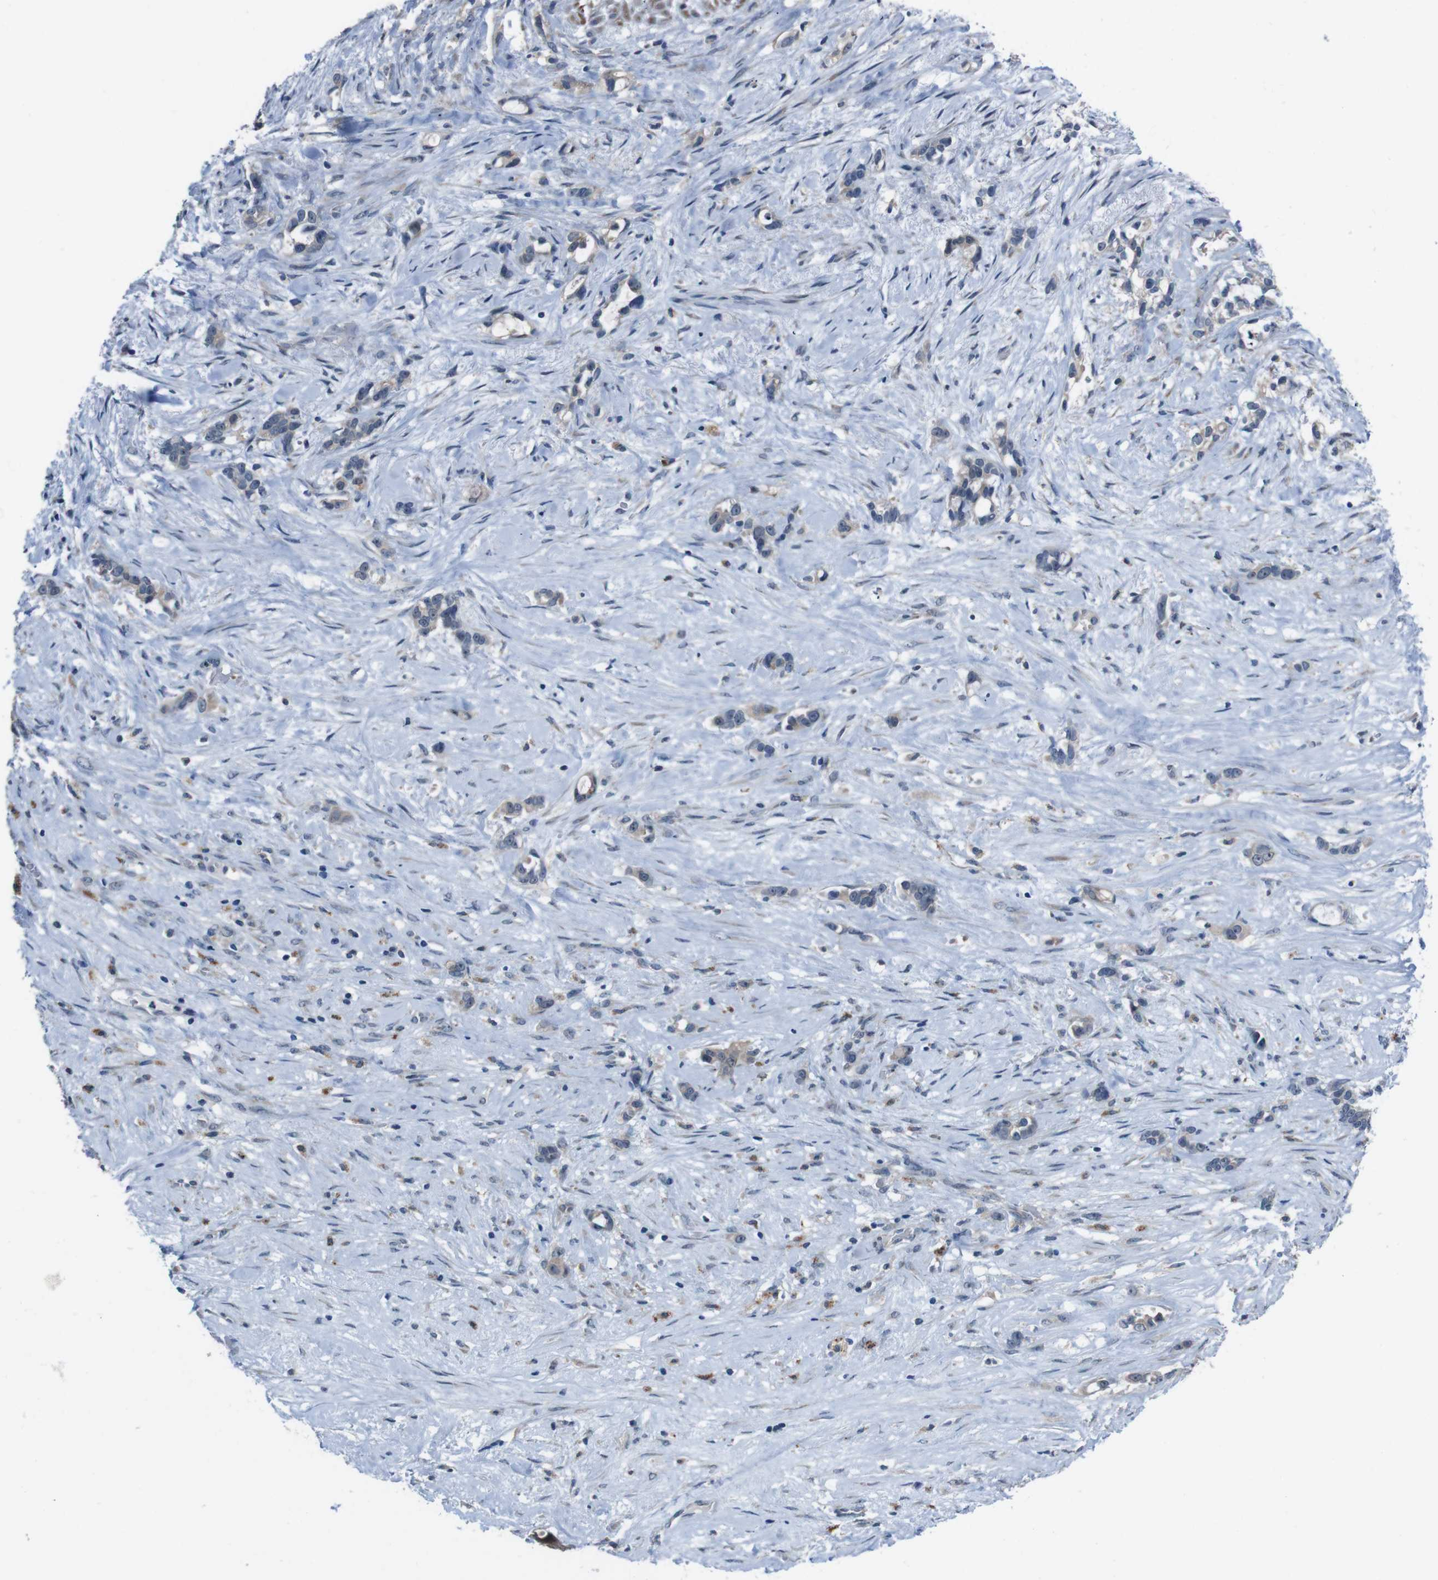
{"staining": {"intensity": "weak", "quantity": ">75%", "location": "cytoplasmic/membranous"}, "tissue": "liver cancer", "cell_type": "Tumor cells", "image_type": "cancer", "snomed": [{"axis": "morphology", "description": "Cholangiocarcinoma"}, {"axis": "topography", "description": "Liver"}], "caption": "Protein staining by IHC demonstrates weak cytoplasmic/membranous expression in about >75% of tumor cells in cholangiocarcinoma (liver).", "gene": "CDH22", "patient": {"sex": "female", "age": 65}}